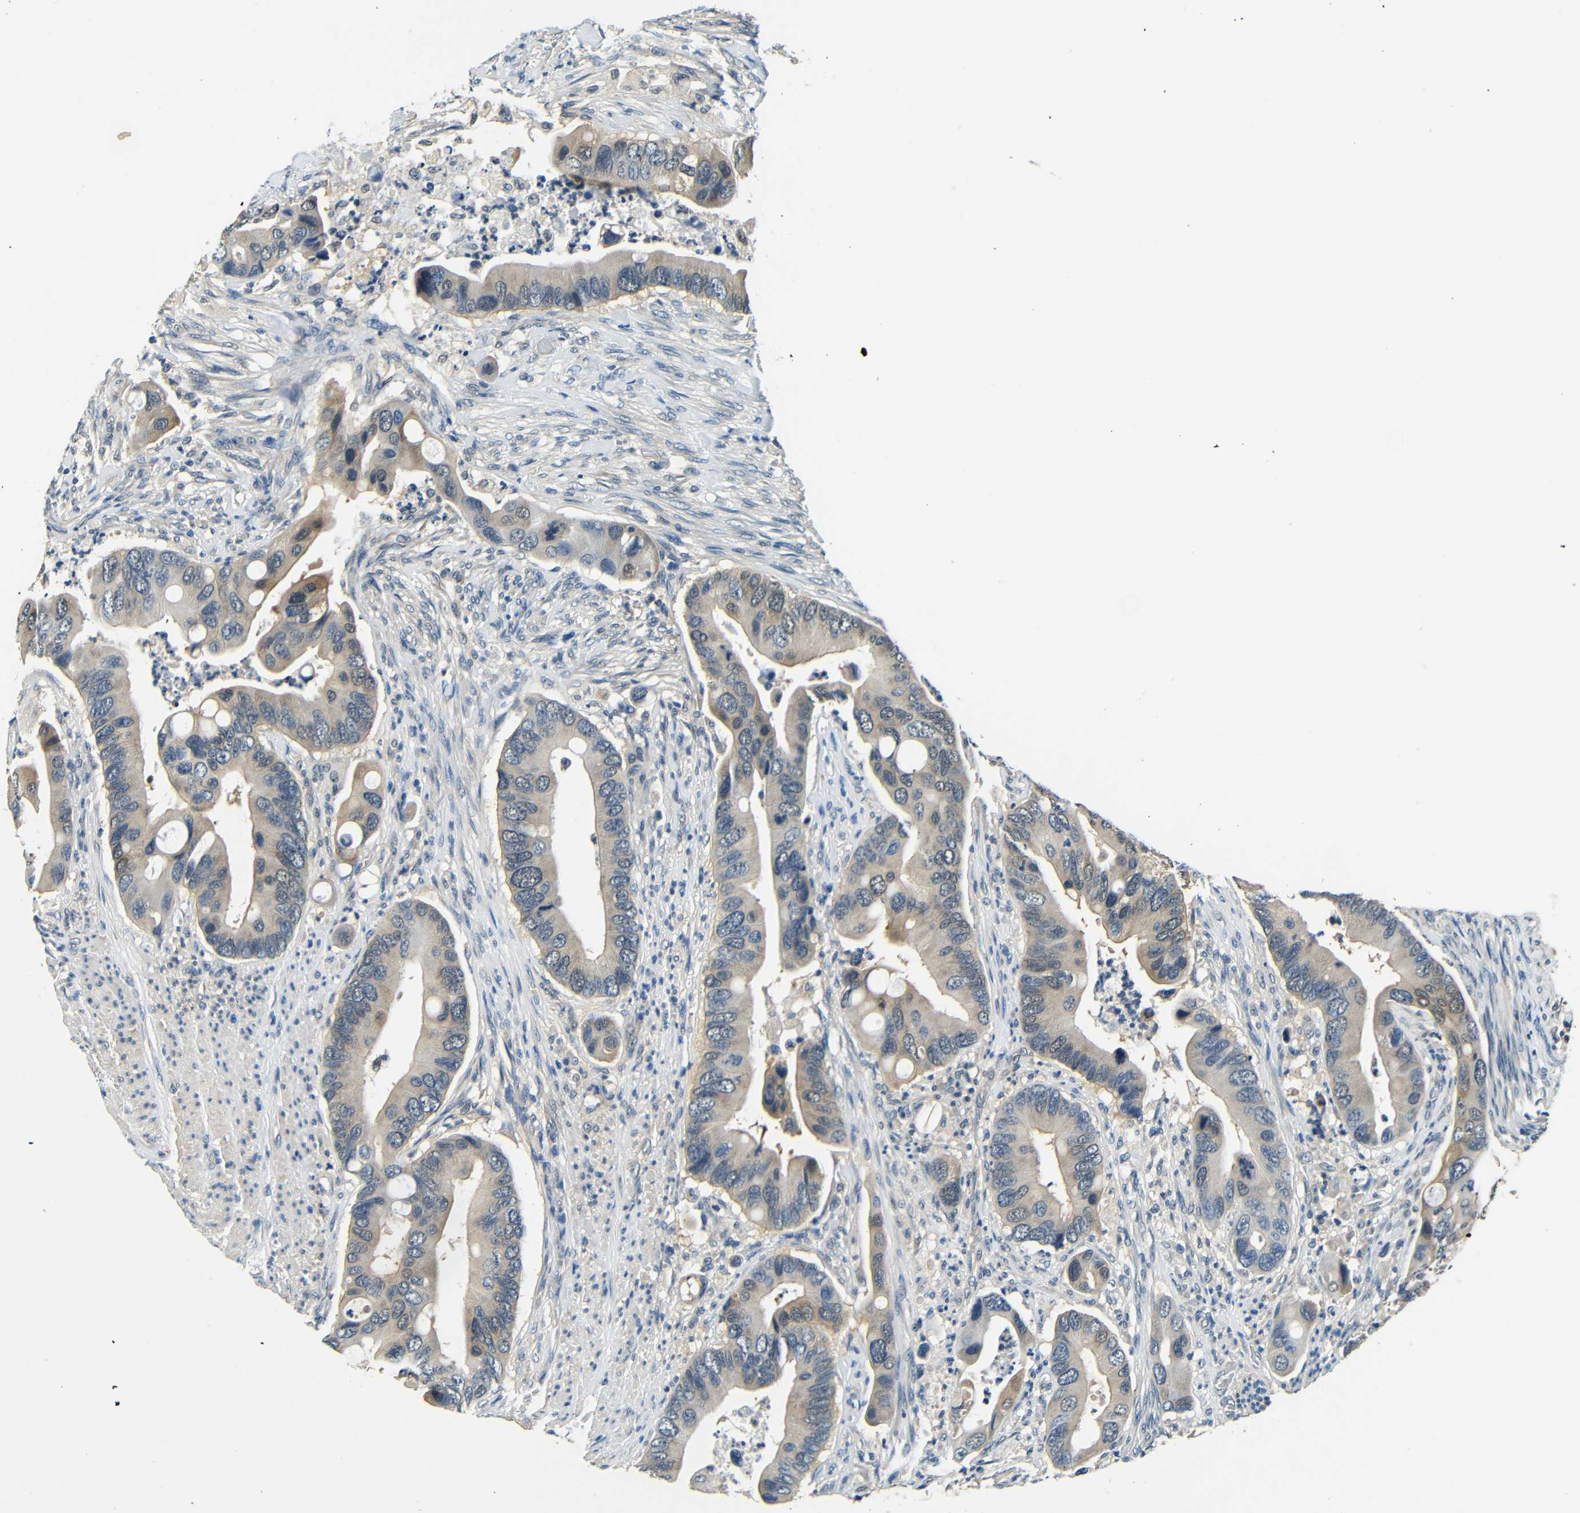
{"staining": {"intensity": "weak", "quantity": ">75%", "location": "cytoplasmic/membranous"}, "tissue": "colorectal cancer", "cell_type": "Tumor cells", "image_type": "cancer", "snomed": [{"axis": "morphology", "description": "Adenocarcinoma, NOS"}, {"axis": "topography", "description": "Rectum"}], "caption": "Tumor cells demonstrate weak cytoplasmic/membranous expression in approximately >75% of cells in adenocarcinoma (colorectal). The protein is shown in brown color, while the nuclei are stained blue.", "gene": "ADAP1", "patient": {"sex": "female", "age": 57}}